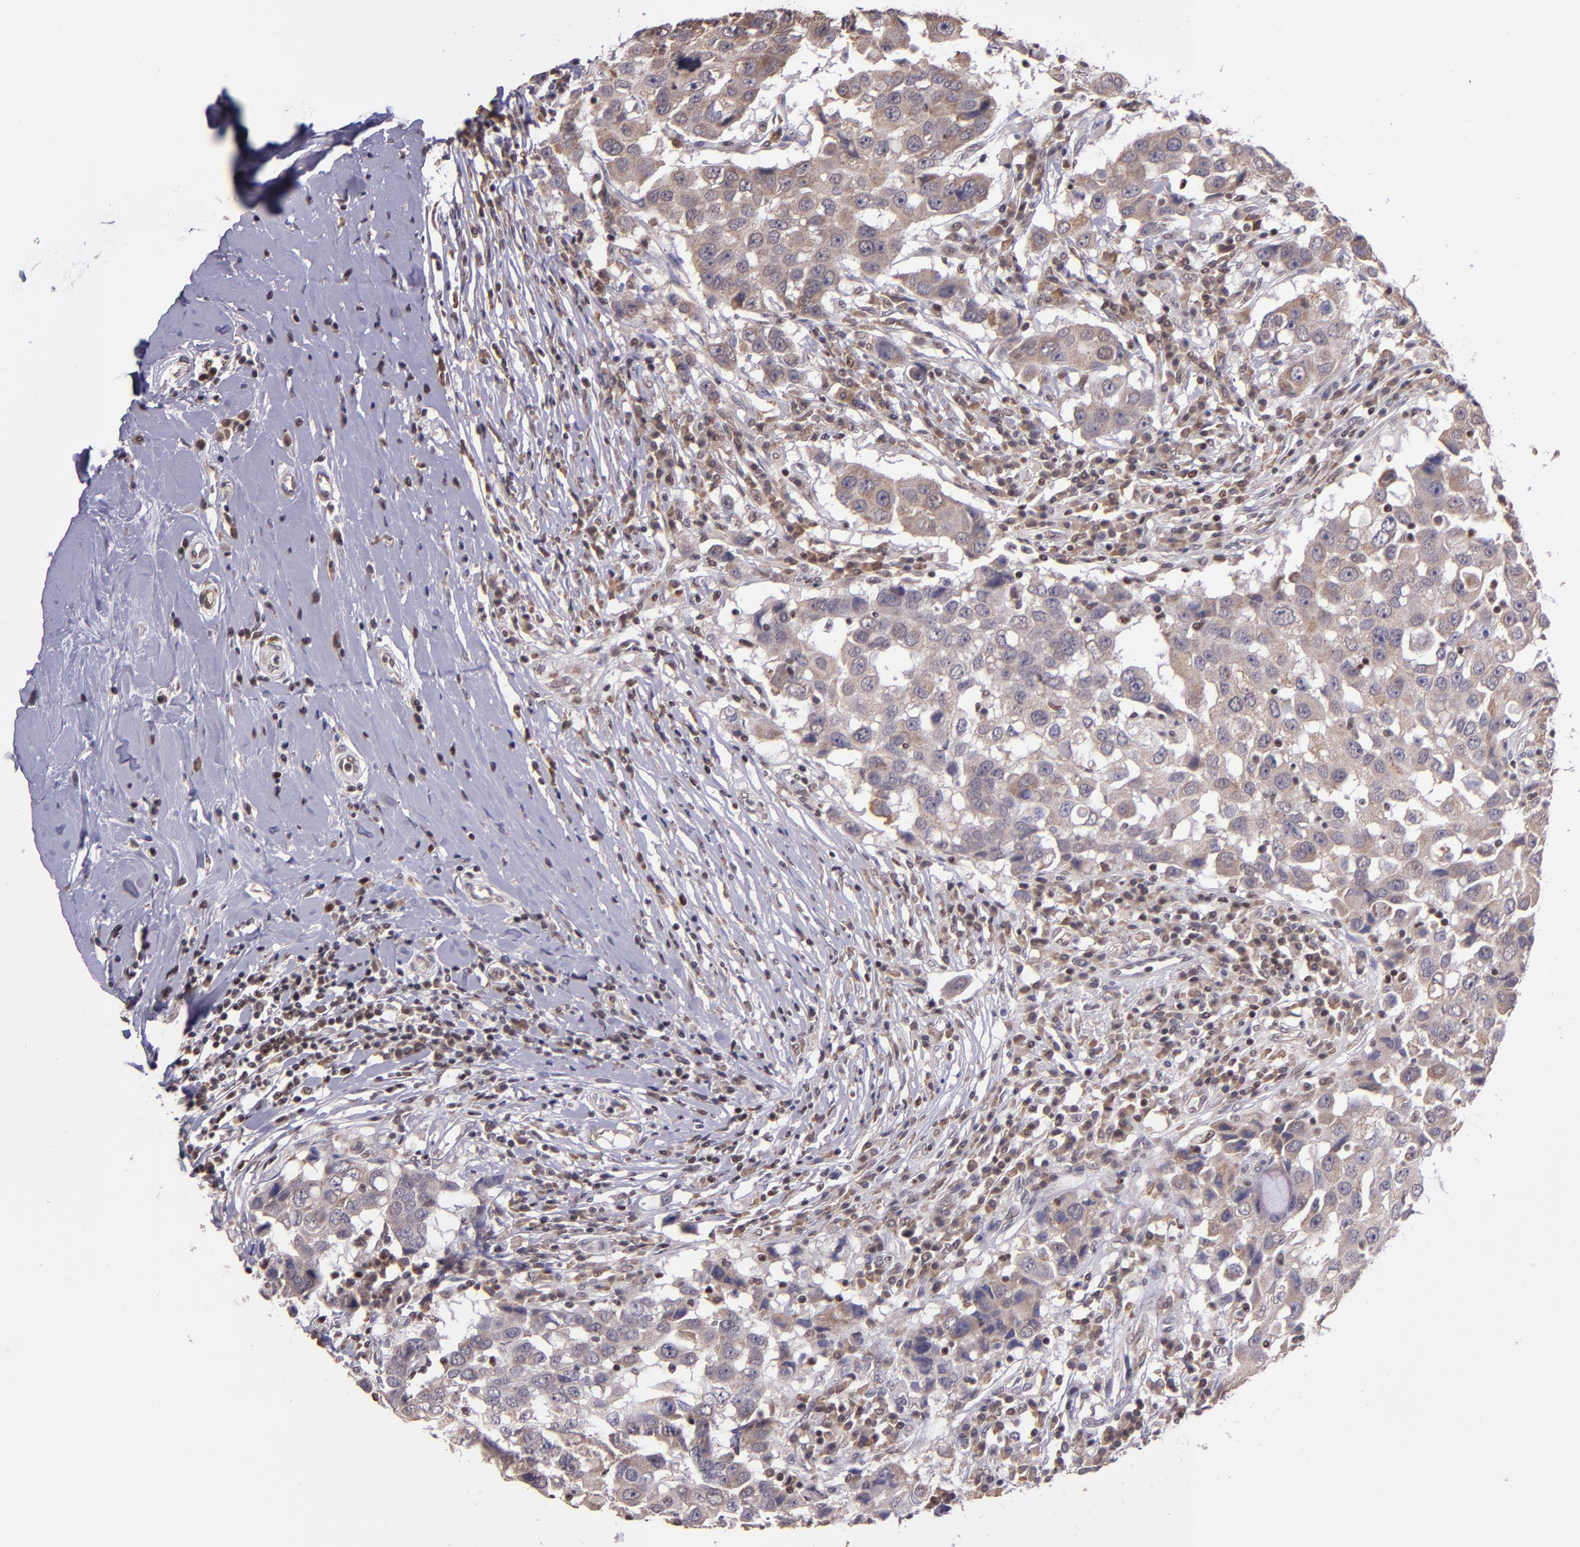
{"staining": {"intensity": "weak", "quantity": ">75%", "location": "cytoplasmic/membranous"}, "tissue": "breast cancer", "cell_type": "Tumor cells", "image_type": "cancer", "snomed": [{"axis": "morphology", "description": "Duct carcinoma"}, {"axis": "topography", "description": "Breast"}], "caption": "Brown immunohistochemical staining in human breast cancer displays weak cytoplasmic/membranous expression in about >75% of tumor cells.", "gene": "ELF1", "patient": {"sex": "female", "age": 27}}